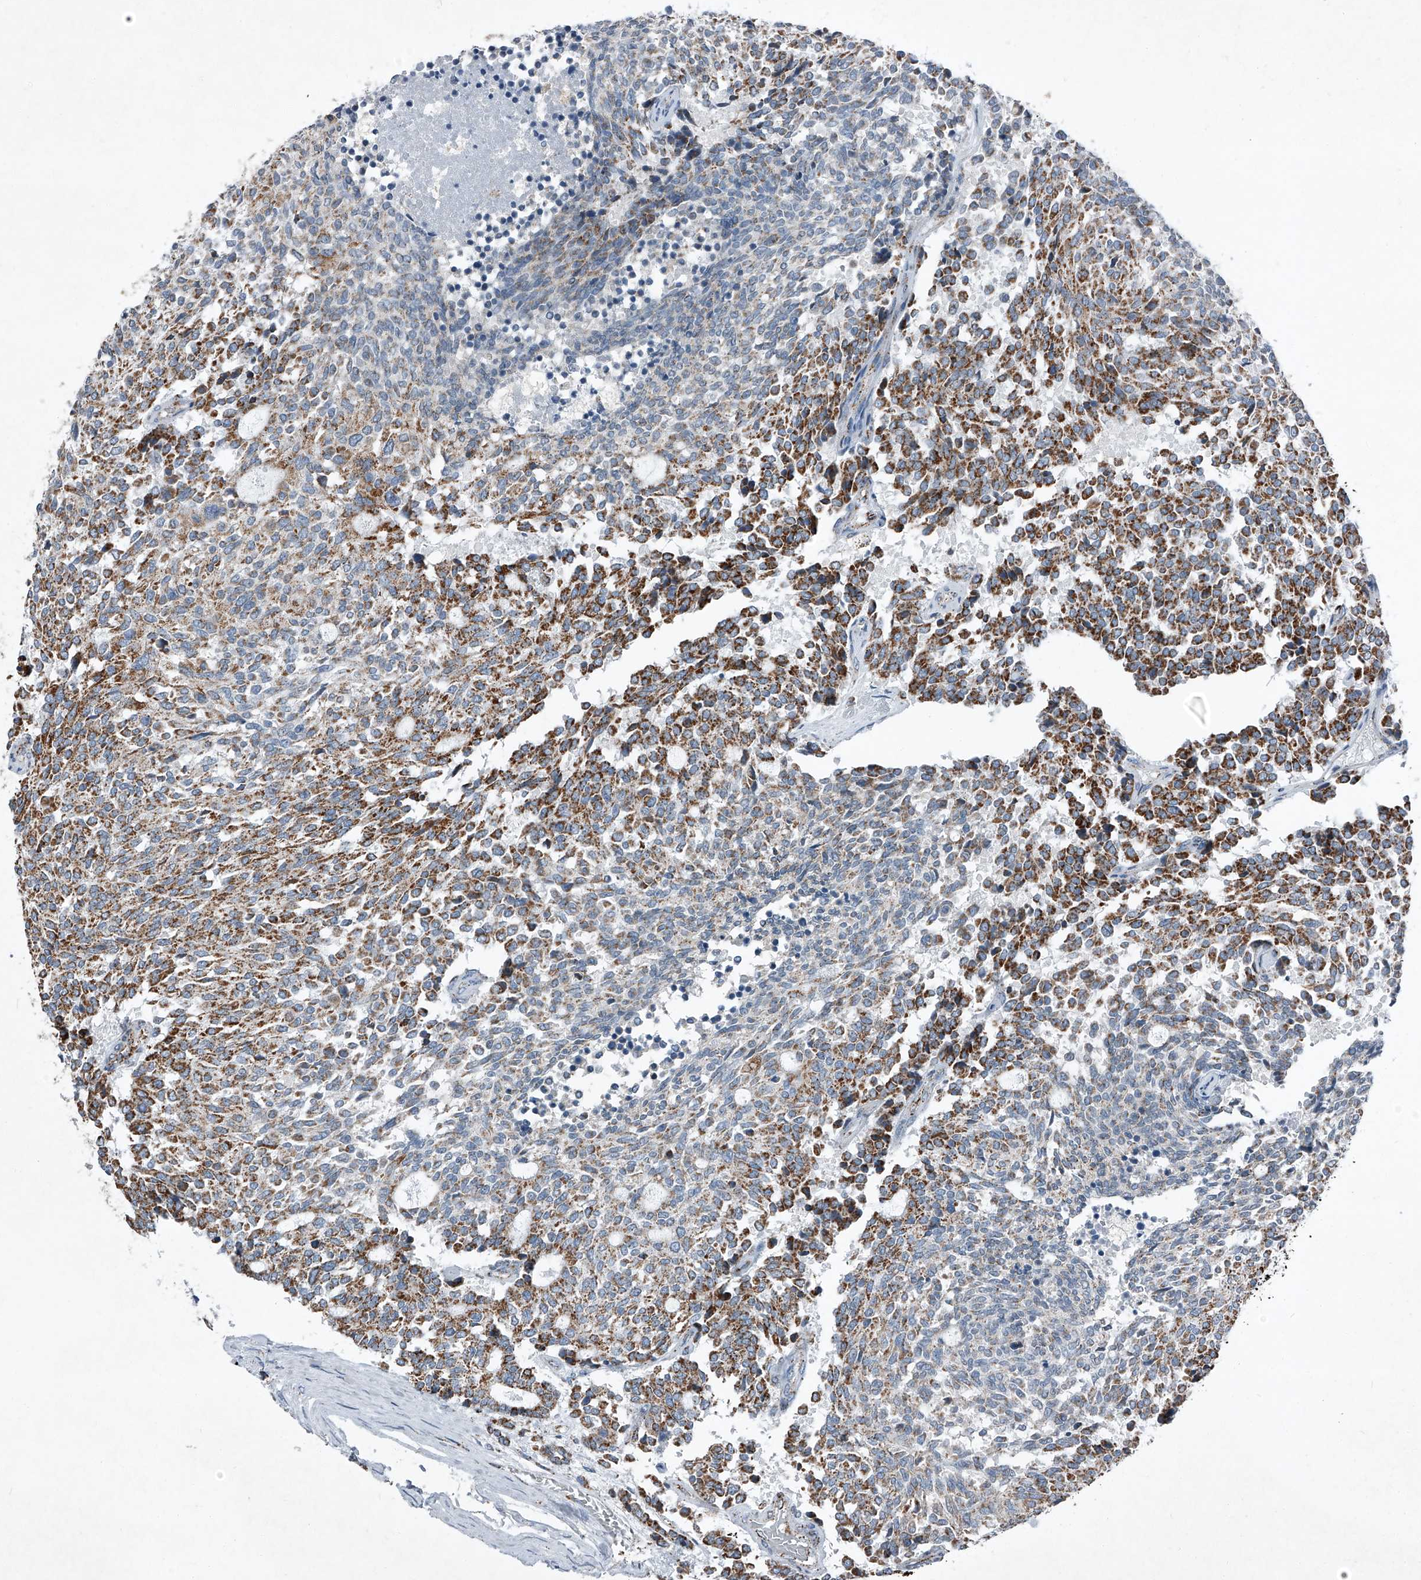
{"staining": {"intensity": "moderate", "quantity": ">75%", "location": "cytoplasmic/membranous"}, "tissue": "carcinoid", "cell_type": "Tumor cells", "image_type": "cancer", "snomed": [{"axis": "morphology", "description": "Carcinoid, malignant, NOS"}, {"axis": "topography", "description": "Pancreas"}], "caption": "Brown immunohistochemical staining in carcinoid displays moderate cytoplasmic/membranous positivity in approximately >75% of tumor cells.", "gene": "CHRNA7", "patient": {"sex": "female", "age": 54}}